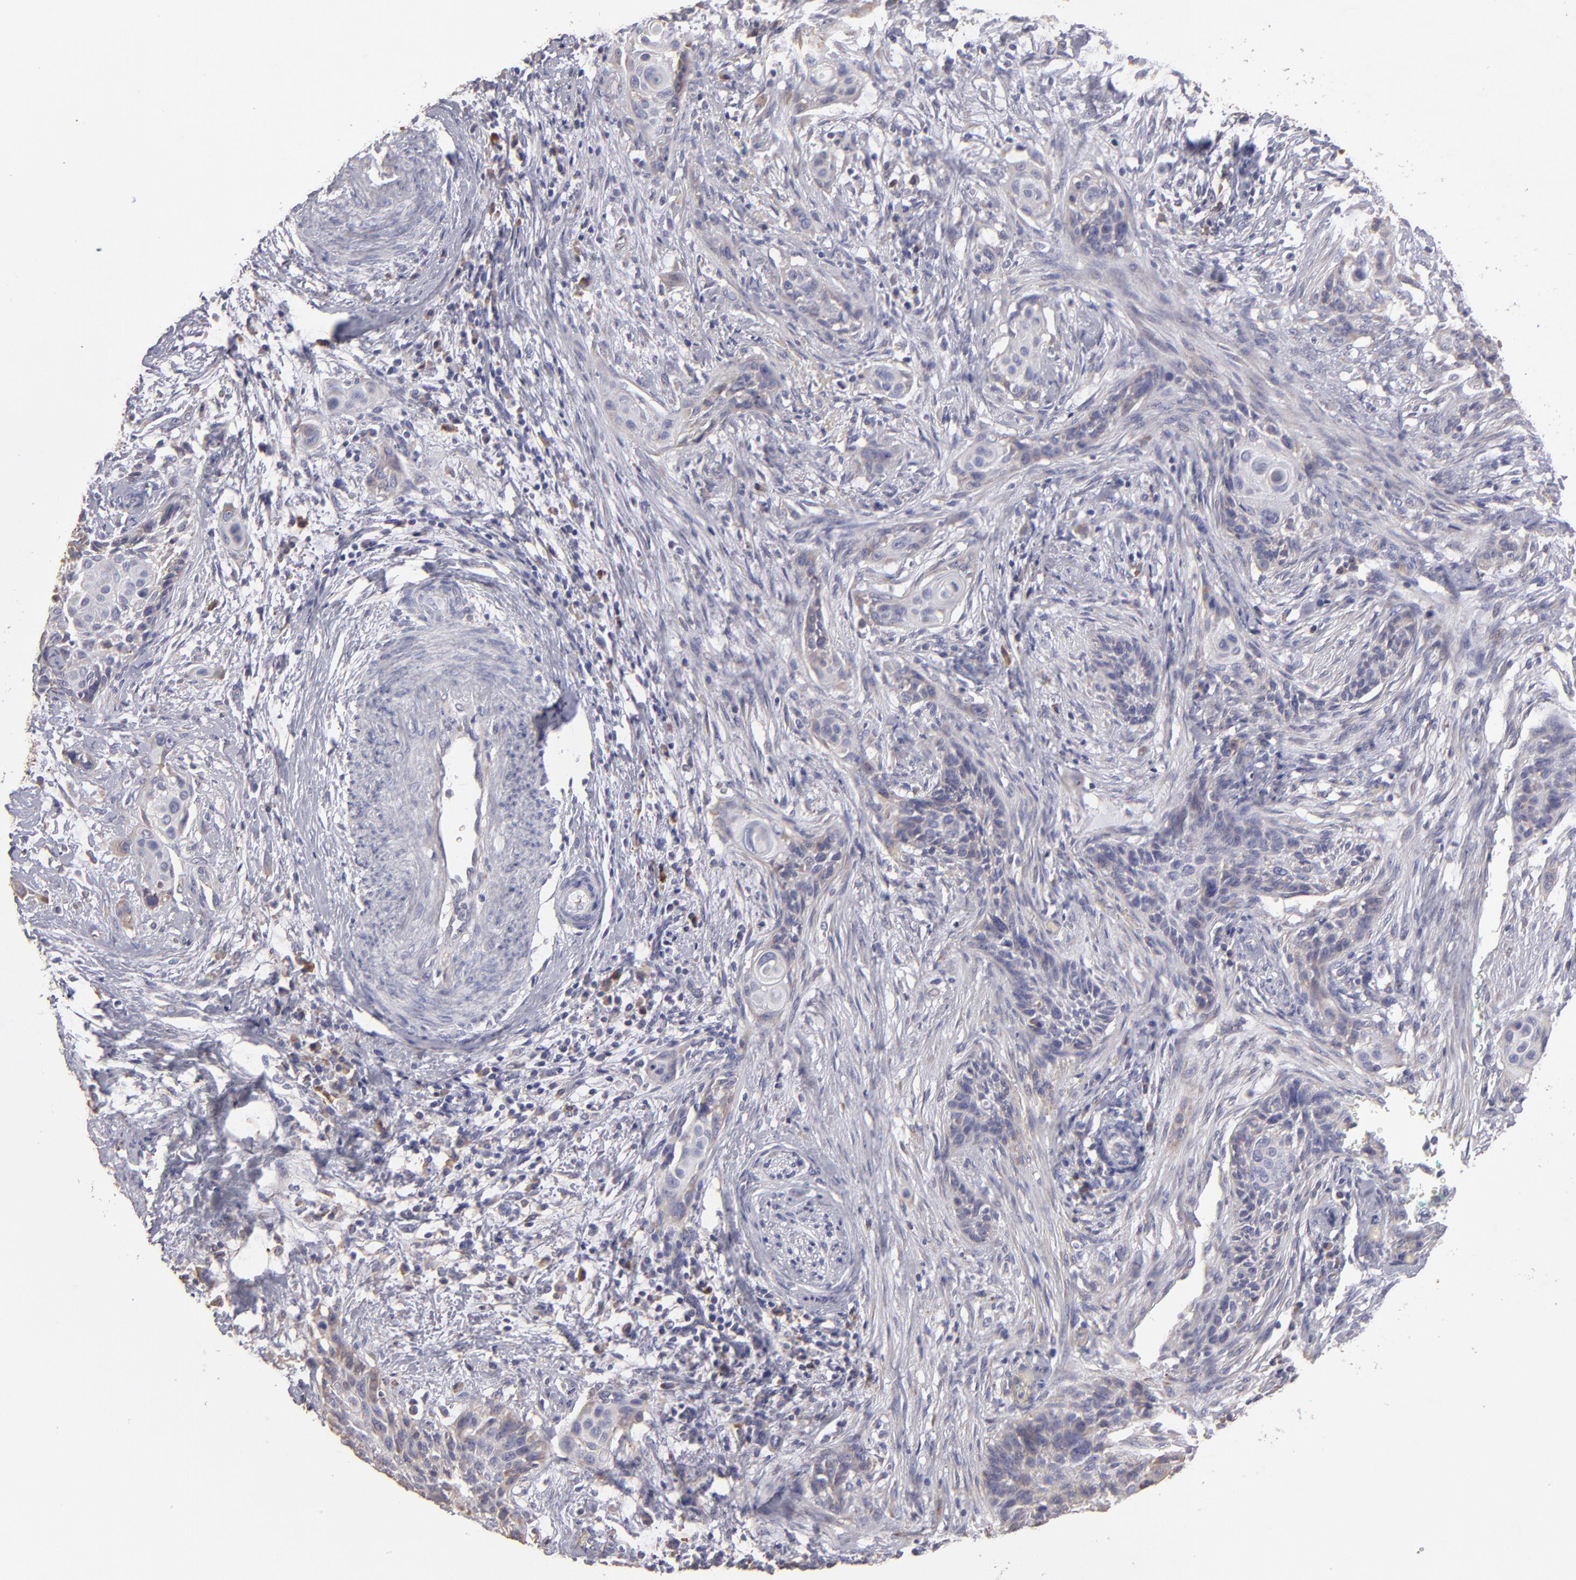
{"staining": {"intensity": "weak", "quantity": "<25%", "location": "cytoplasmic/membranous"}, "tissue": "cervical cancer", "cell_type": "Tumor cells", "image_type": "cancer", "snomed": [{"axis": "morphology", "description": "Squamous cell carcinoma, NOS"}, {"axis": "topography", "description": "Cervix"}], "caption": "This is a image of IHC staining of cervical cancer, which shows no expression in tumor cells.", "gene": "CALR", "patient": {"sex": "female", "age": 33}}